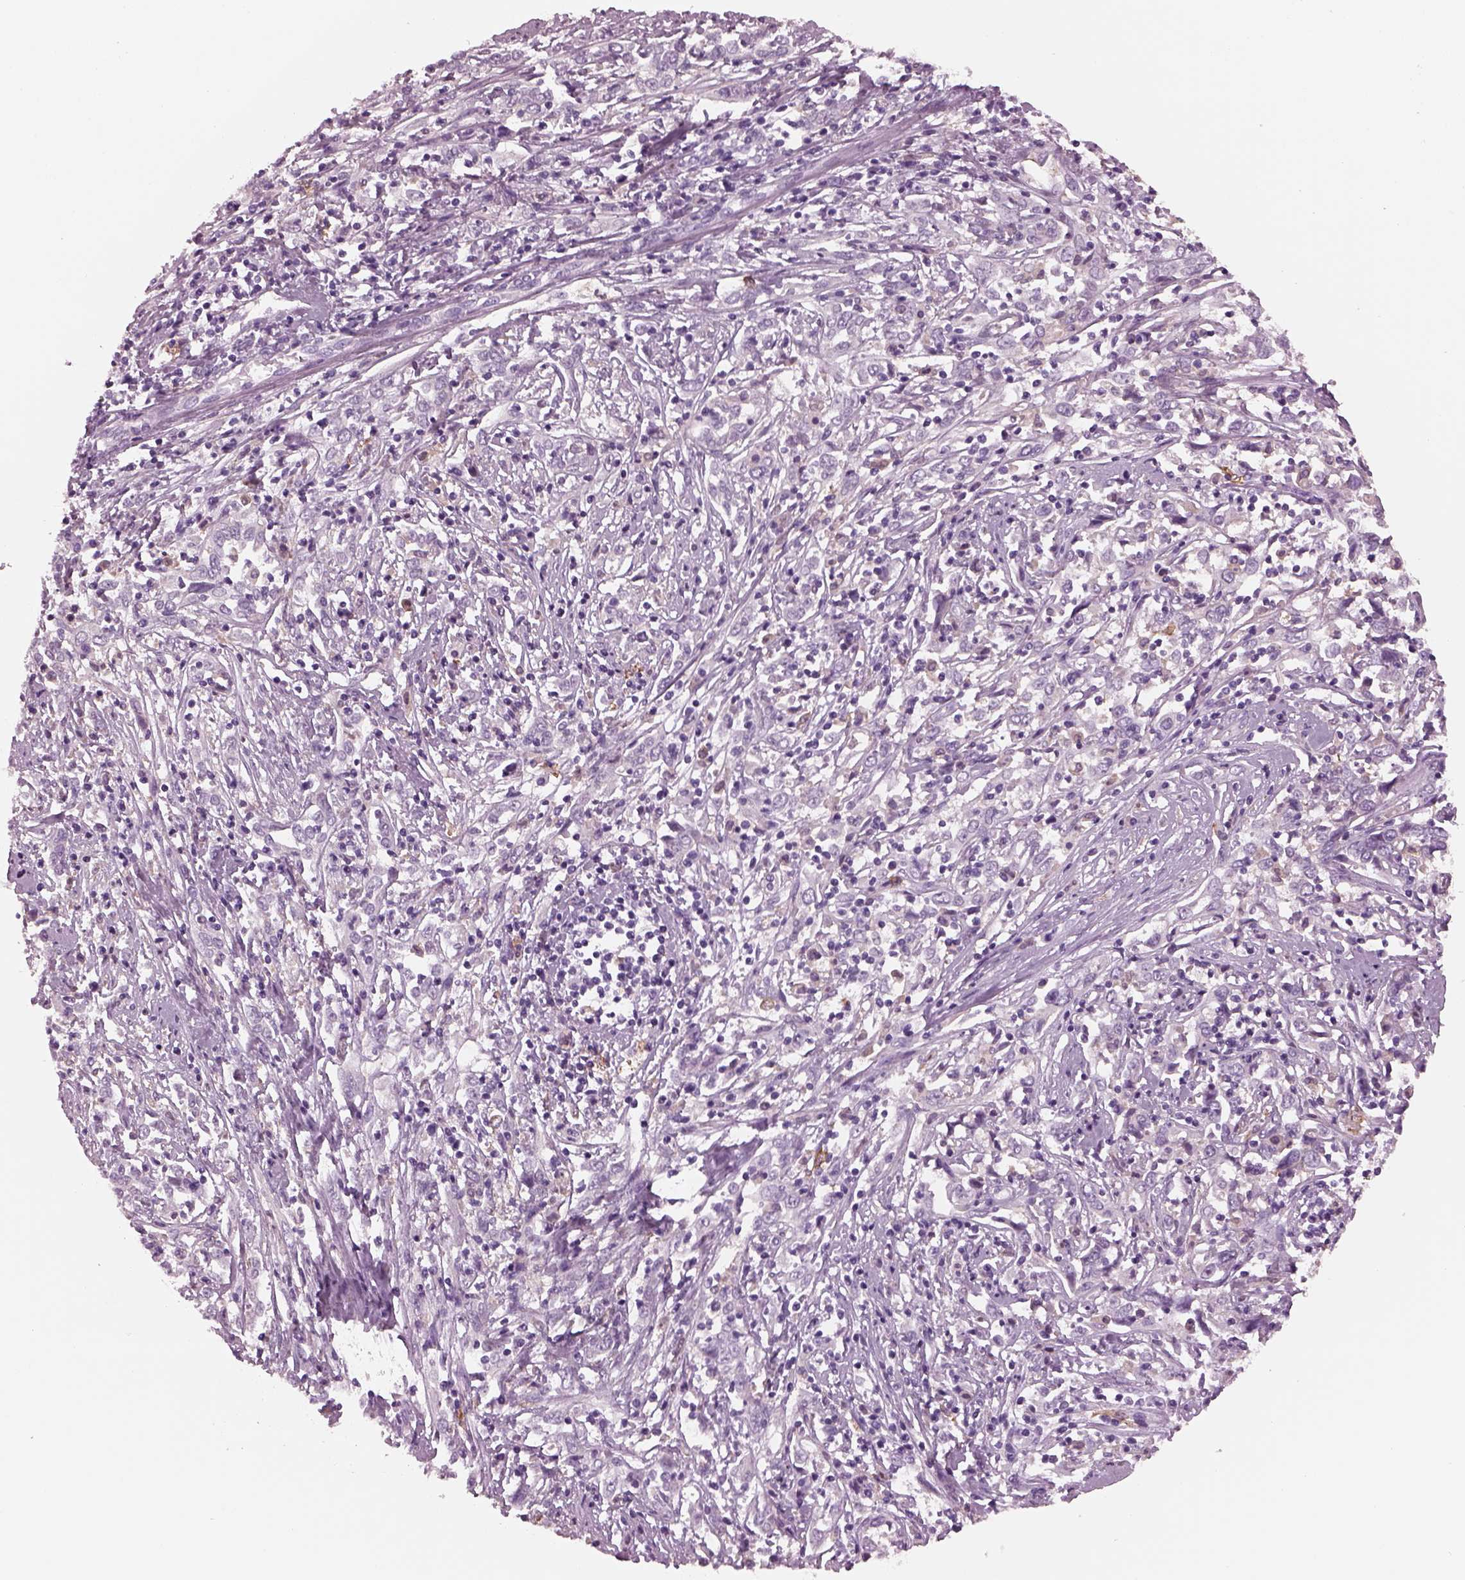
{"staining": {"intensity": "negative", "quantity": "none", "location": "none"}, "tissue": "cervical cancer", "cell_type": "Tumor cells", "image_type": "cancer", "snomed": [{"axis": "morphology", "description": "Adenocarcinoma, NOS"}, {"axis": "topography", "description": "Cervix"}], "caption": "DAB (3,3'-diaminobenzidine) immunohistochemical staining of adenocarcinoma (cervical) reveals no significant expression in tumor cells.", "gene": "SHTN1", "patient": {"sex": "female", "age": 40}}